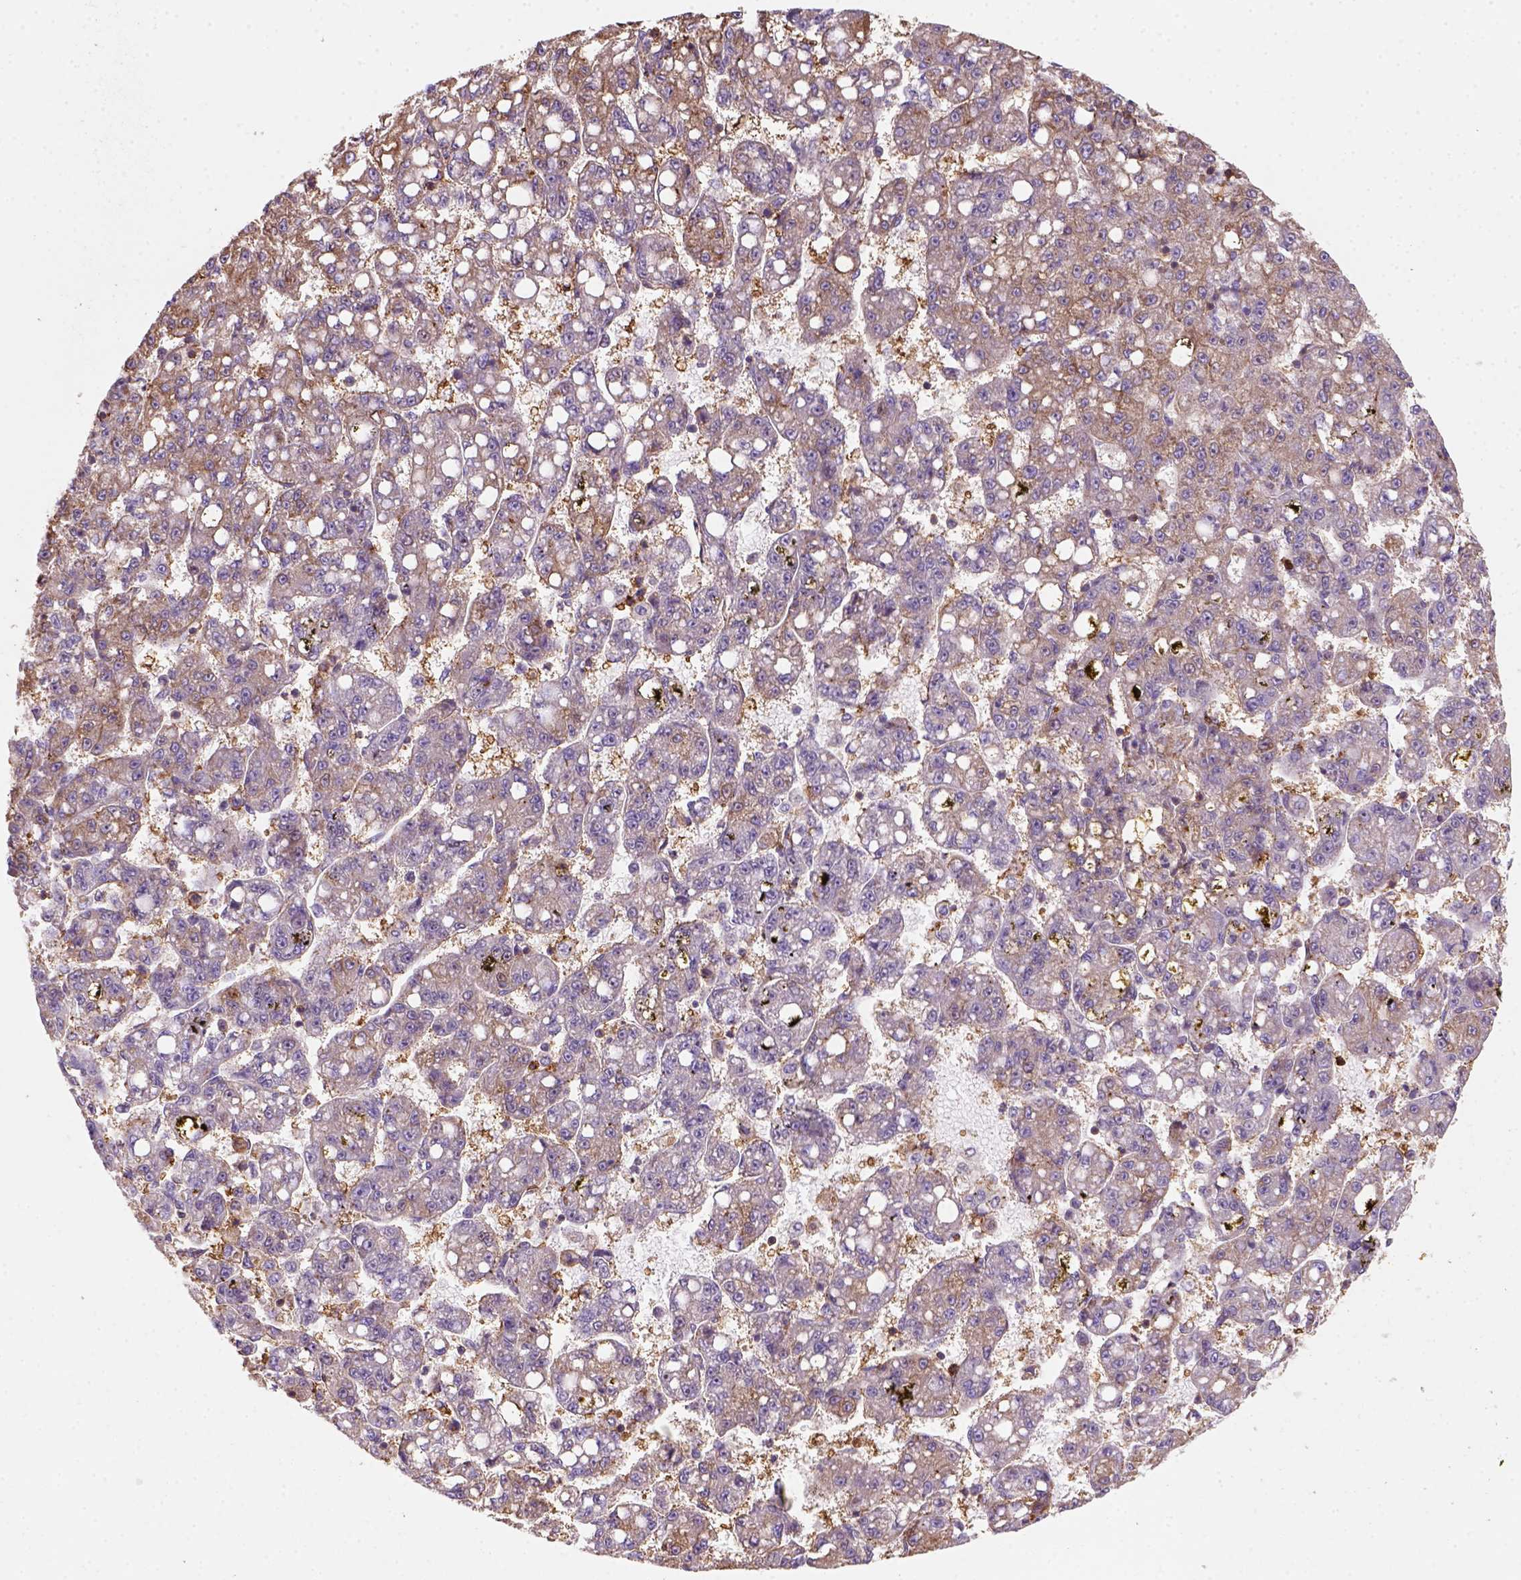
{"staining": {"intensity": "weak", "quantity": ">75%", "location": "cytoplasmic/membranous"}, "tissue": "liver cancer", "cell_type": "Tumor cells", "image_type": "cancer", "snomed": [{"axis": "morphology", "description": "Carcinoma, Hepatocellular, NOS"}, {"axis": "topography", "description": "Liver"}], "caption": "Liver hepatocellular carcinoma tissue exhibits weak cytoplasmic/membranous staining in about >75% of tumor cells, visualized by immunohistochemistry. The staining is performed using DAB brown chromogen to label protein expression. The nuclei are counter-stained blue using hematoxylin.", "gene": "GPRC5D", "patient": {"sex": "female", "age": 65}}